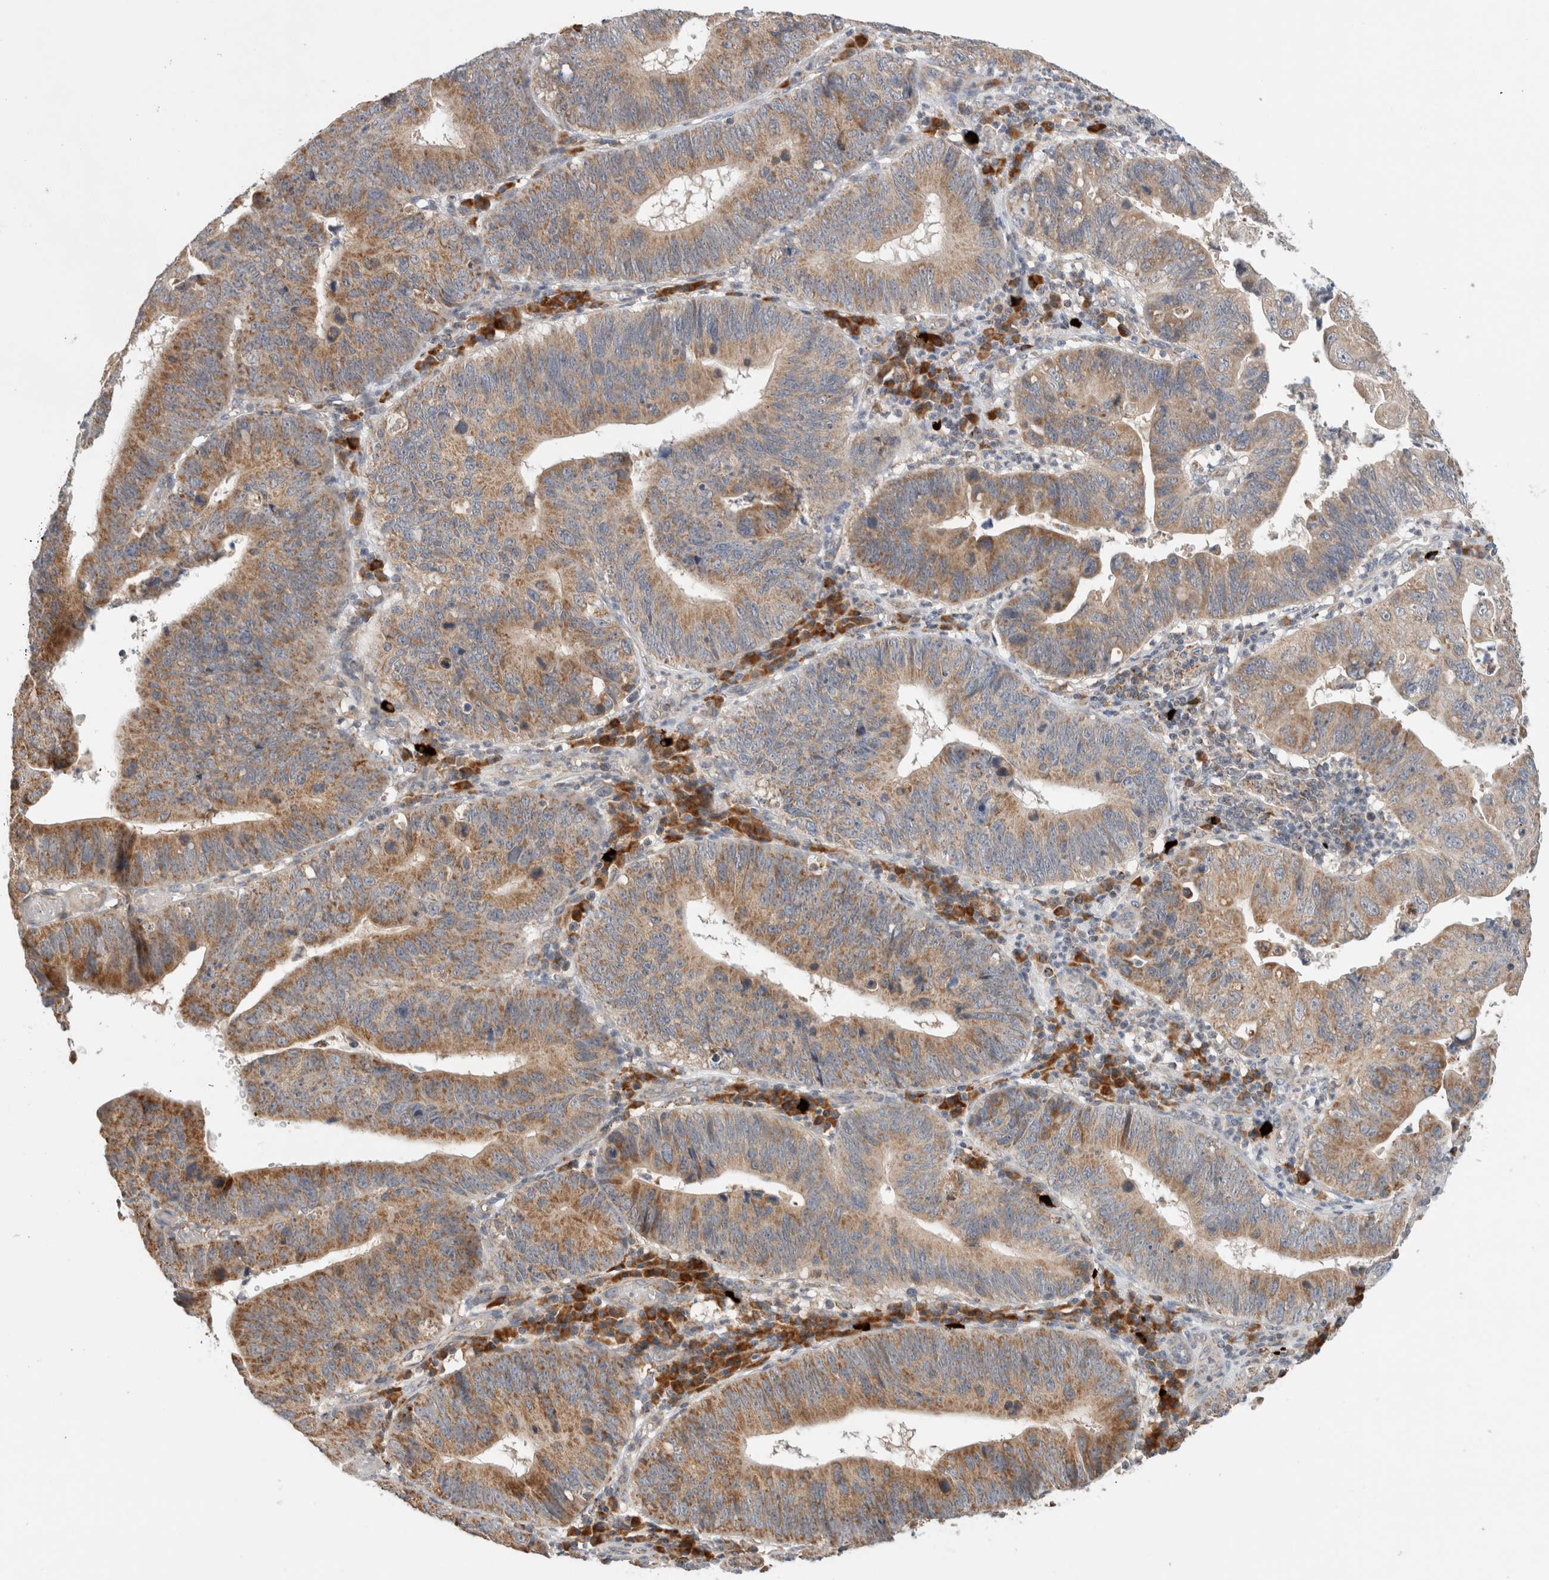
{"staining": {"intensity": "moderate", "quantity": ">75%", "location": "cytoplasmic/membranous"}, "tissue": "stomach cancer", "cell_type": "Tumor cells", "image_type": "cancer", "snomed": [{"axis": "morphology", "description": "Adenocarcinoma, NOS"}, {"axis": "topography", "description": "Stomach"}], "caption": "Immunohistochemical staining of human adenocarcinoma (stomach) exhibits medium levels of moderate cytoplasmic/membranous protein staining in about >75% of tumor cells. (IHC, brightfield microscopy, high magnification).", "gene": "AMPD1", "patient": {"sex": "male", "age": 59}}